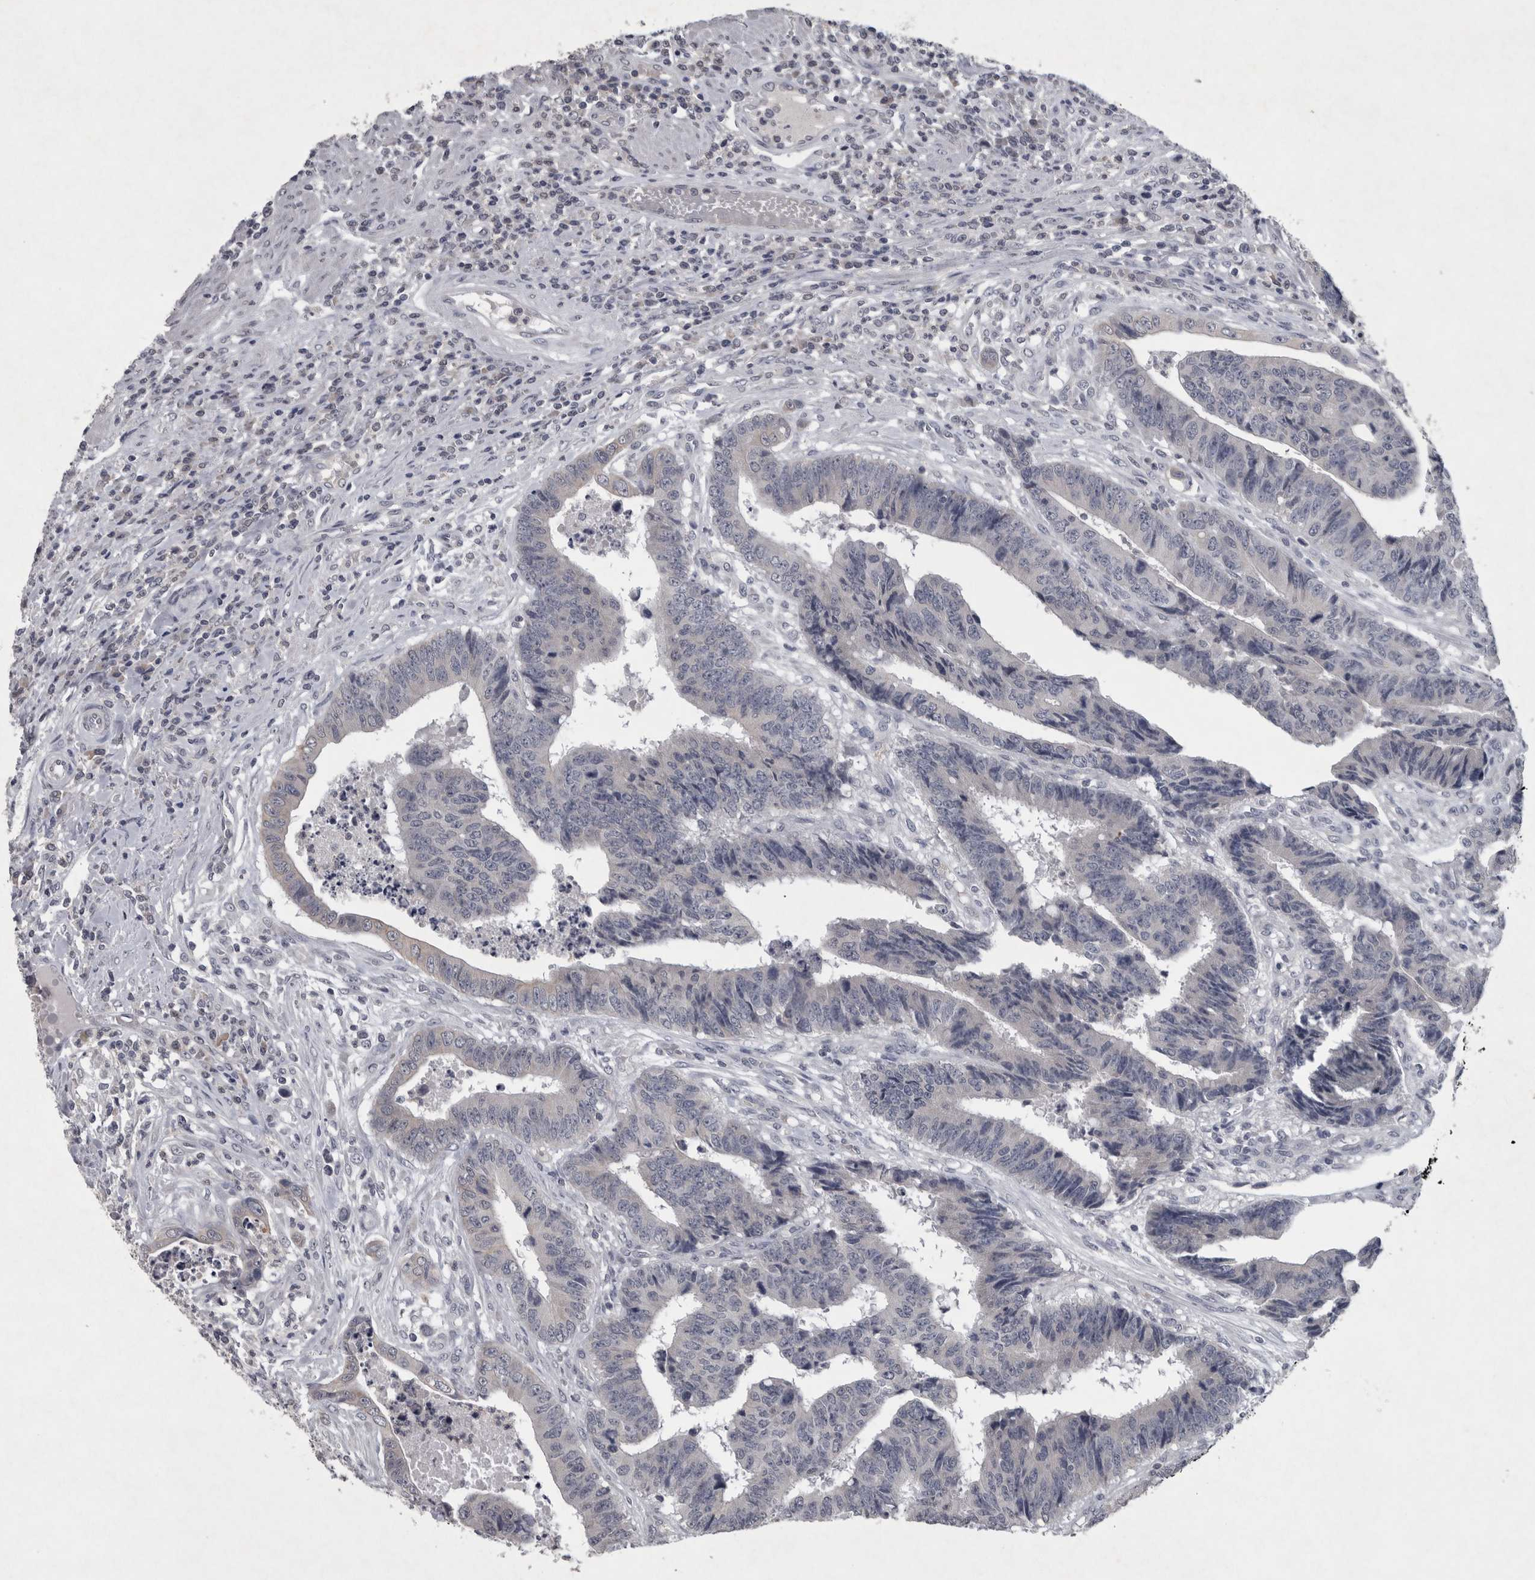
{"staining": {"intensity": "negative", "quantity": "none", "location": "none"}, "tissue": "colorectal cancer", "cell_type": "Tumor cells", "image_type": "cancer", "snomed": [{"axis": "morphology", "description": "Adenocarcinoma, NOS"}, {"axis": "topography", "description": "Rectum"}], "caption": "Immunohistochemistry of human colorectal adenocarcinoma demonstrates no positivity in tumor cells.", "gene": "WNT7A", "patient": {"sex": "male", "age": 84}}